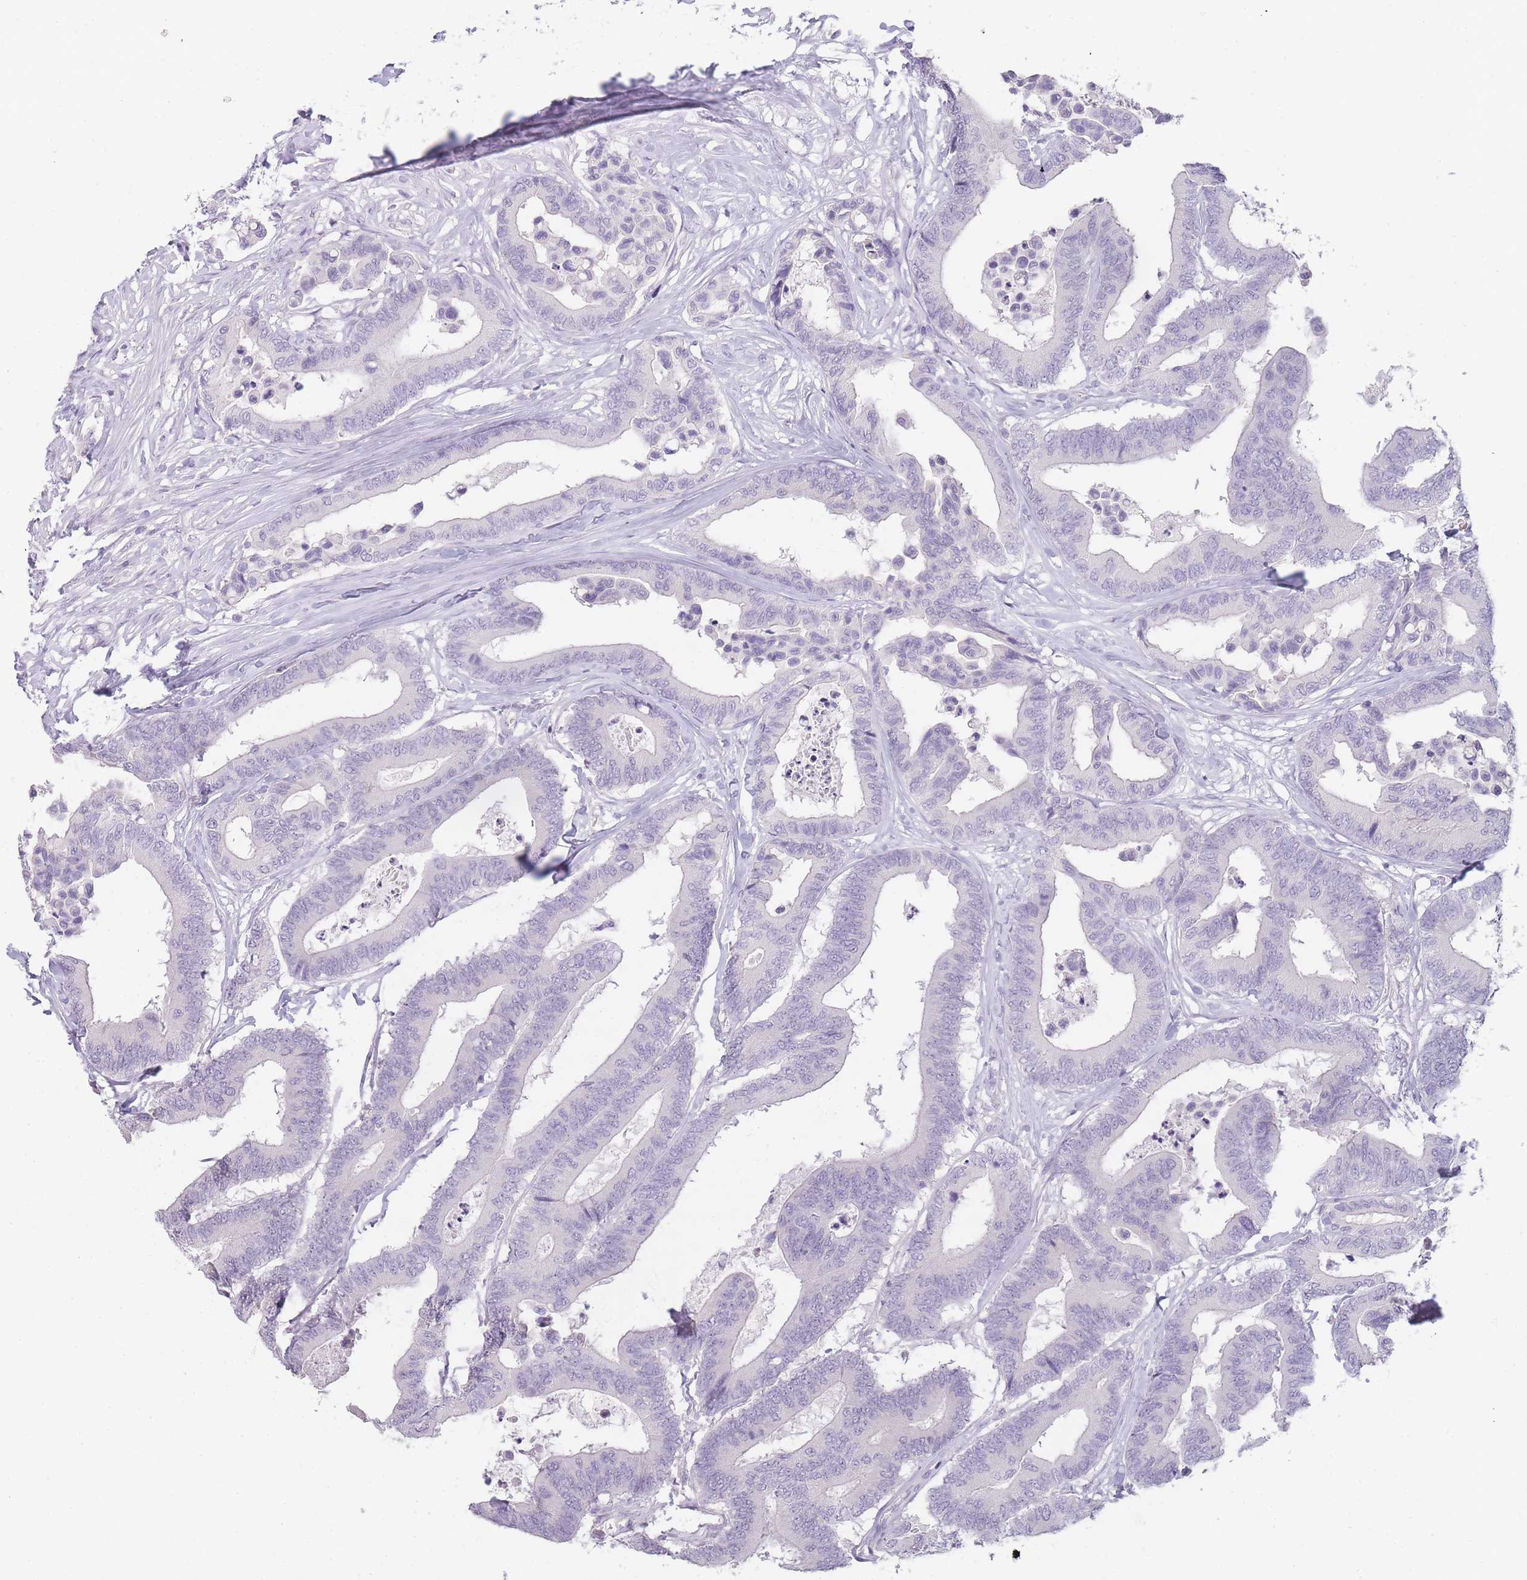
{"staining": {"intensity": "negative", "quantity": "none", "location": "none"}, "tissue": "colorectal cancer", "cell_type": "Tumor cells", "image_type": "cancer", "snomed": [{"axis": "morphology", "description": "Normal tissue, NOS"}, {"axis": "morphology", "description": "Adenocarcinoma, NOS"}, {"axis": "topography", "description": "Colon"}], "caption": "An immunohistochemistry micrograph of colorectal cancer is shown. There is no staining in tumor cells of colorectal cancer.", "gene": "INS", "patient": {"sex": "male", "age": 82}}